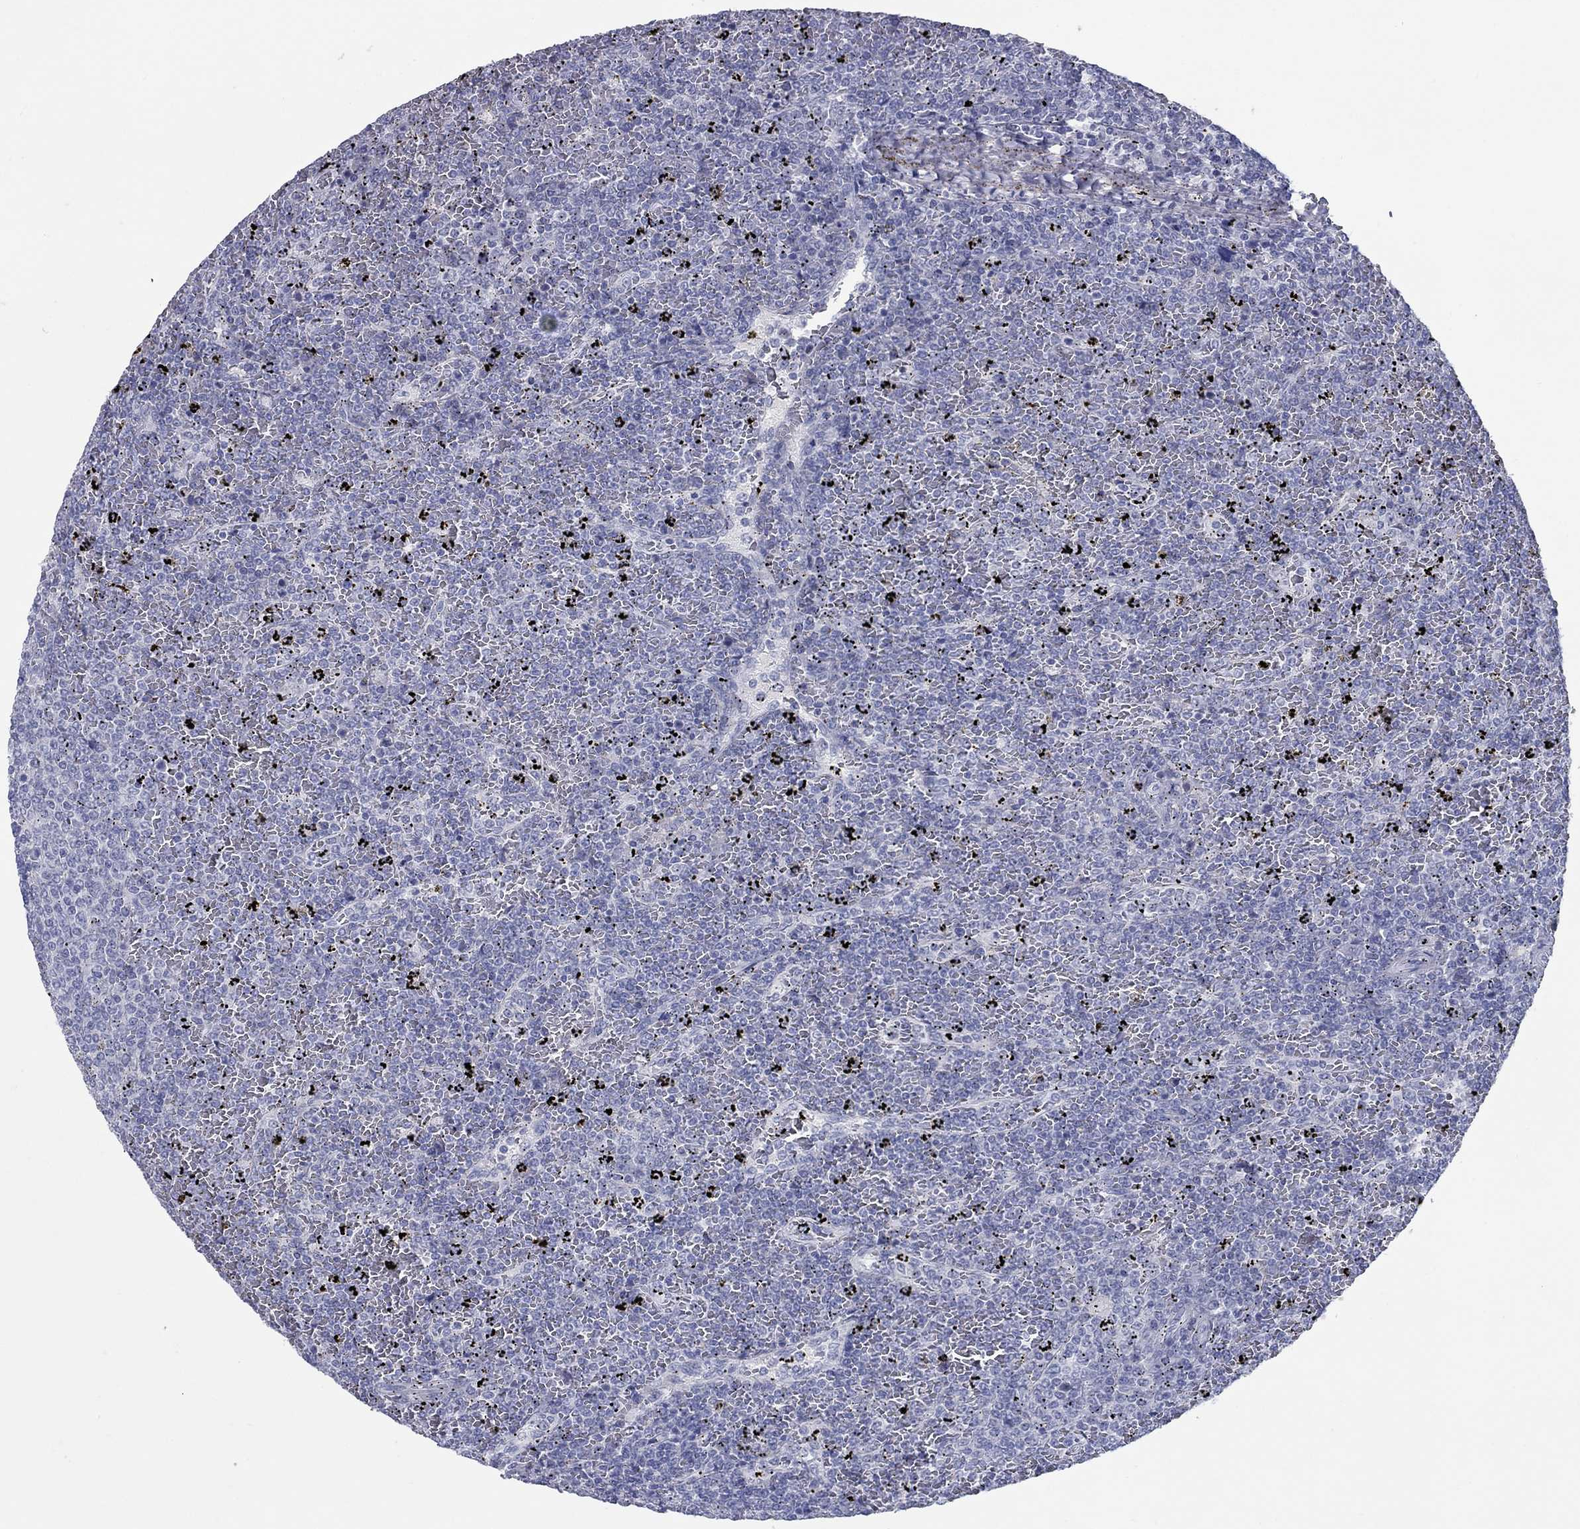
{"staining": {"intensity": "negative", "quantity": "none", "location": "none"}, "tissue": "lymphoma", "cell_type": "Tumor cells", "image_type": "cancer", "snomed": [{"axis": "morphology", "description": "Malignant lymphoma, non-Hodgkin's type, Low grade"}, {"axis": "topography", "description": "Spleen"}], "caption": "Lymphoma was stained to show a protein in brown. There is no significant staining in tumor cells.", "gene": "KIRREL2", "patient": {"sex": "female", "age": 77}}